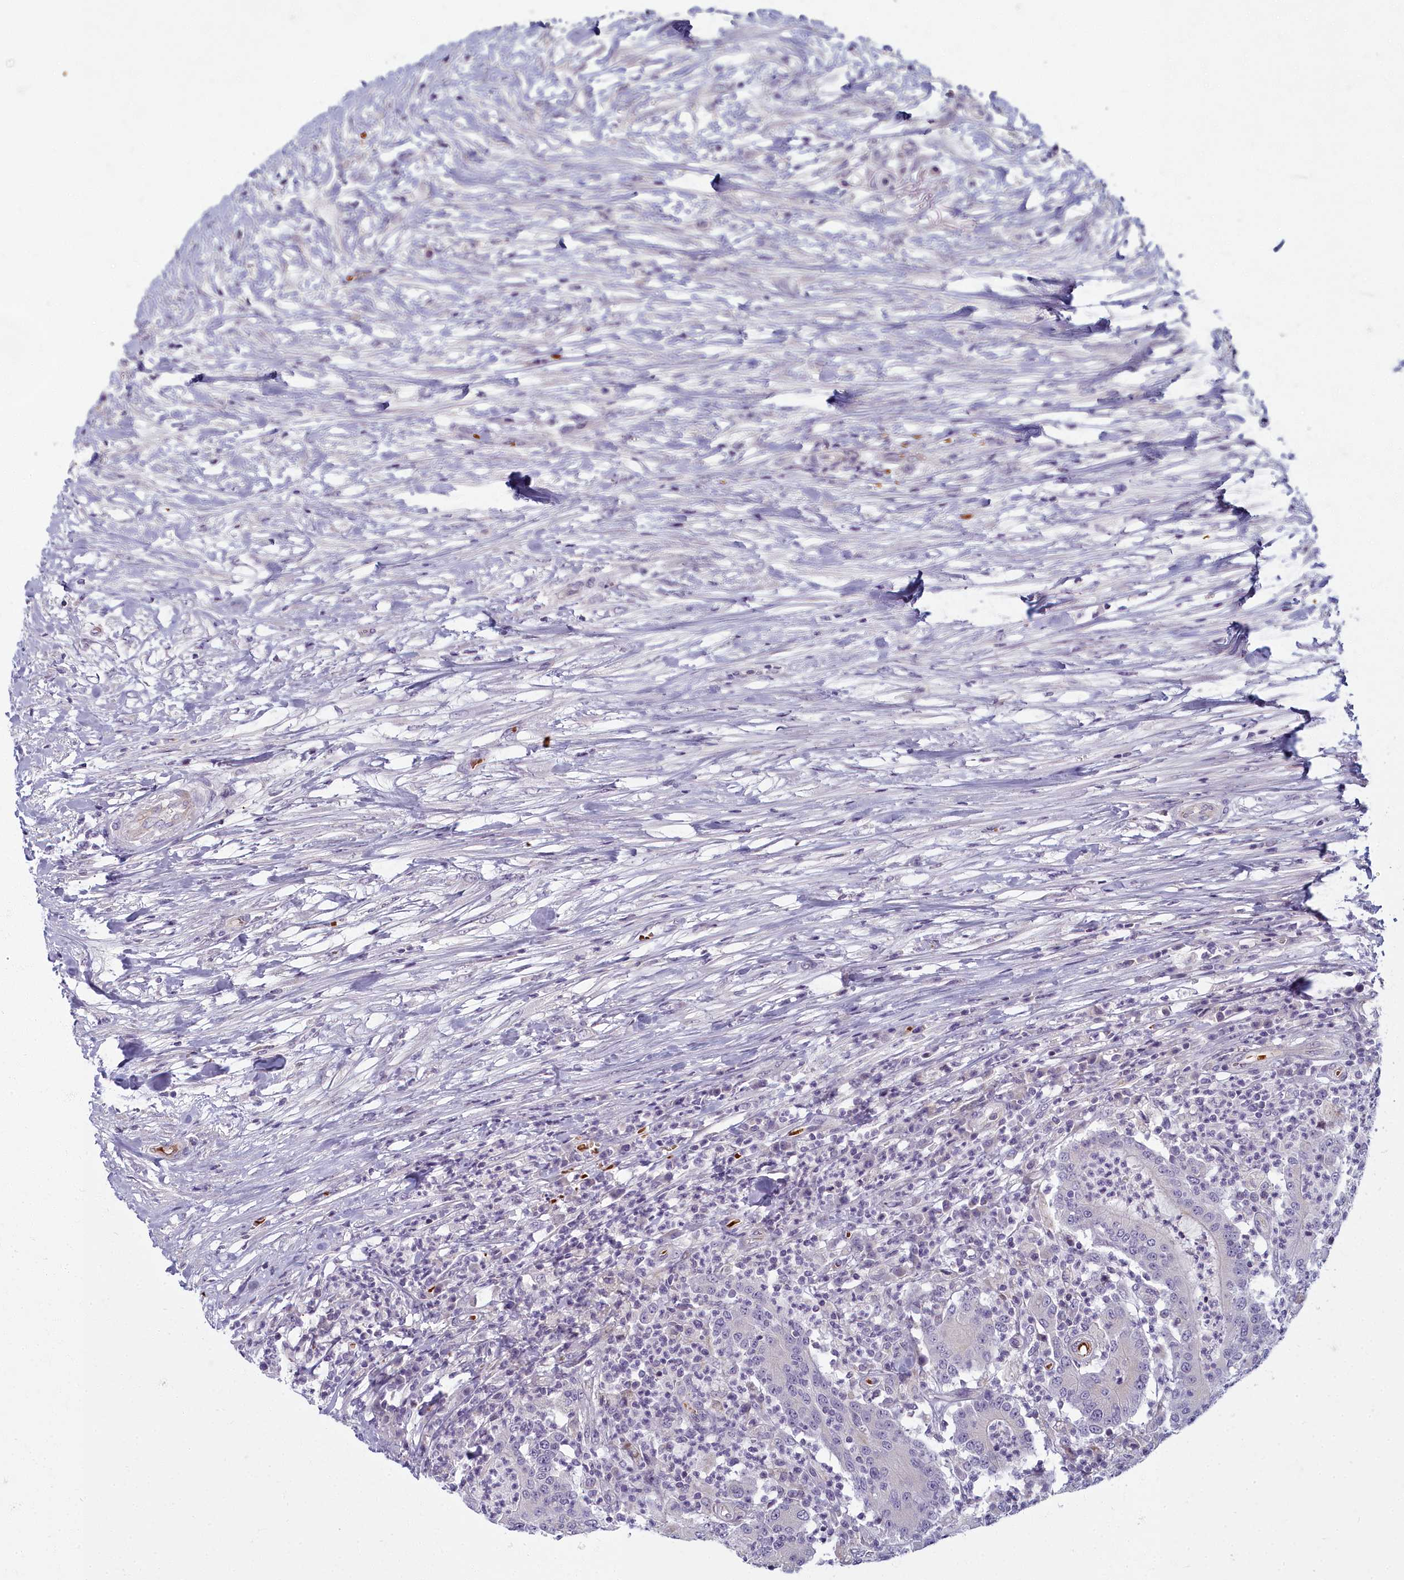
{"staining": {"intensity": "negative", "quantity": "none", "location": "none"}, "tissue": "colorectal cancer", "cell_type": "Tumor cells", "image_type": "cancer", "snomed": [{"axis": "morphology", "description": "Adenocarcinoma, NOS"}, {"axis": "topography", "description": "Colon"}], "caption": "Human colorectal adenocarcinoma stained for a protein using immunohistochemistry (IHC) reveals no staining in tumor cells.", "gene": "ARL15", "patient": {"sex": "male", "age": 83}}